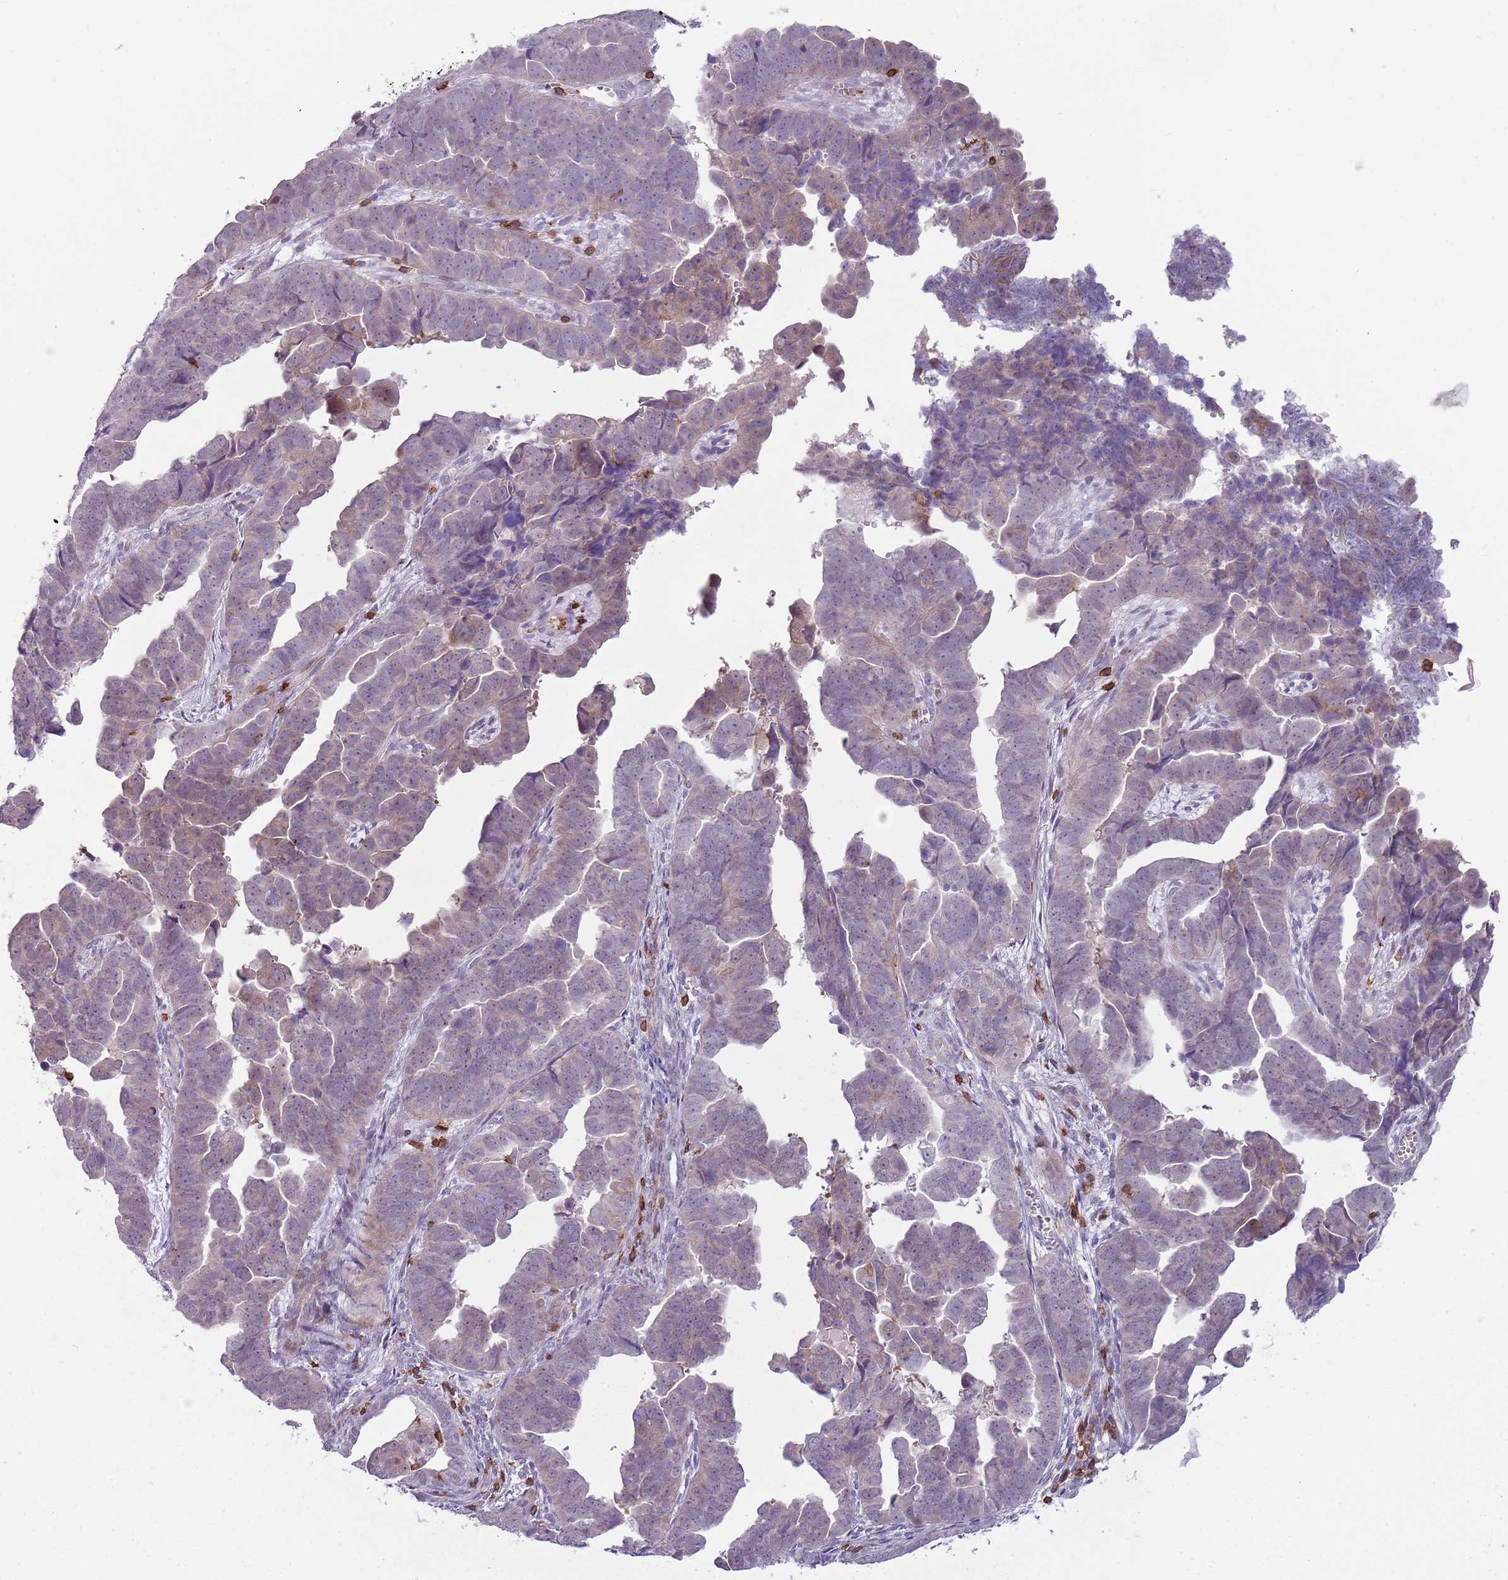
{"staining": {"intensity": "weak", "quantity": "<25%", "location": "cytoplasmic/membranous"}, "tissue": "endometrial cancer", "cell_type": "Tumor cells", "image_type": "cancer", "snomed": [{"axis": "morphology", "description": "Adenocarcinoma, NOS"}, {"axis": "topography", "description": "Endometrium"}], "caption": "Immunohistochemical staining of human endometrial cancer (adenocarcinoma) shows no significant staining in tumor cells. Nuclei are stained in blue.", "gene": "ZNF583", "patient": {"sex": "female", "age": 75}}